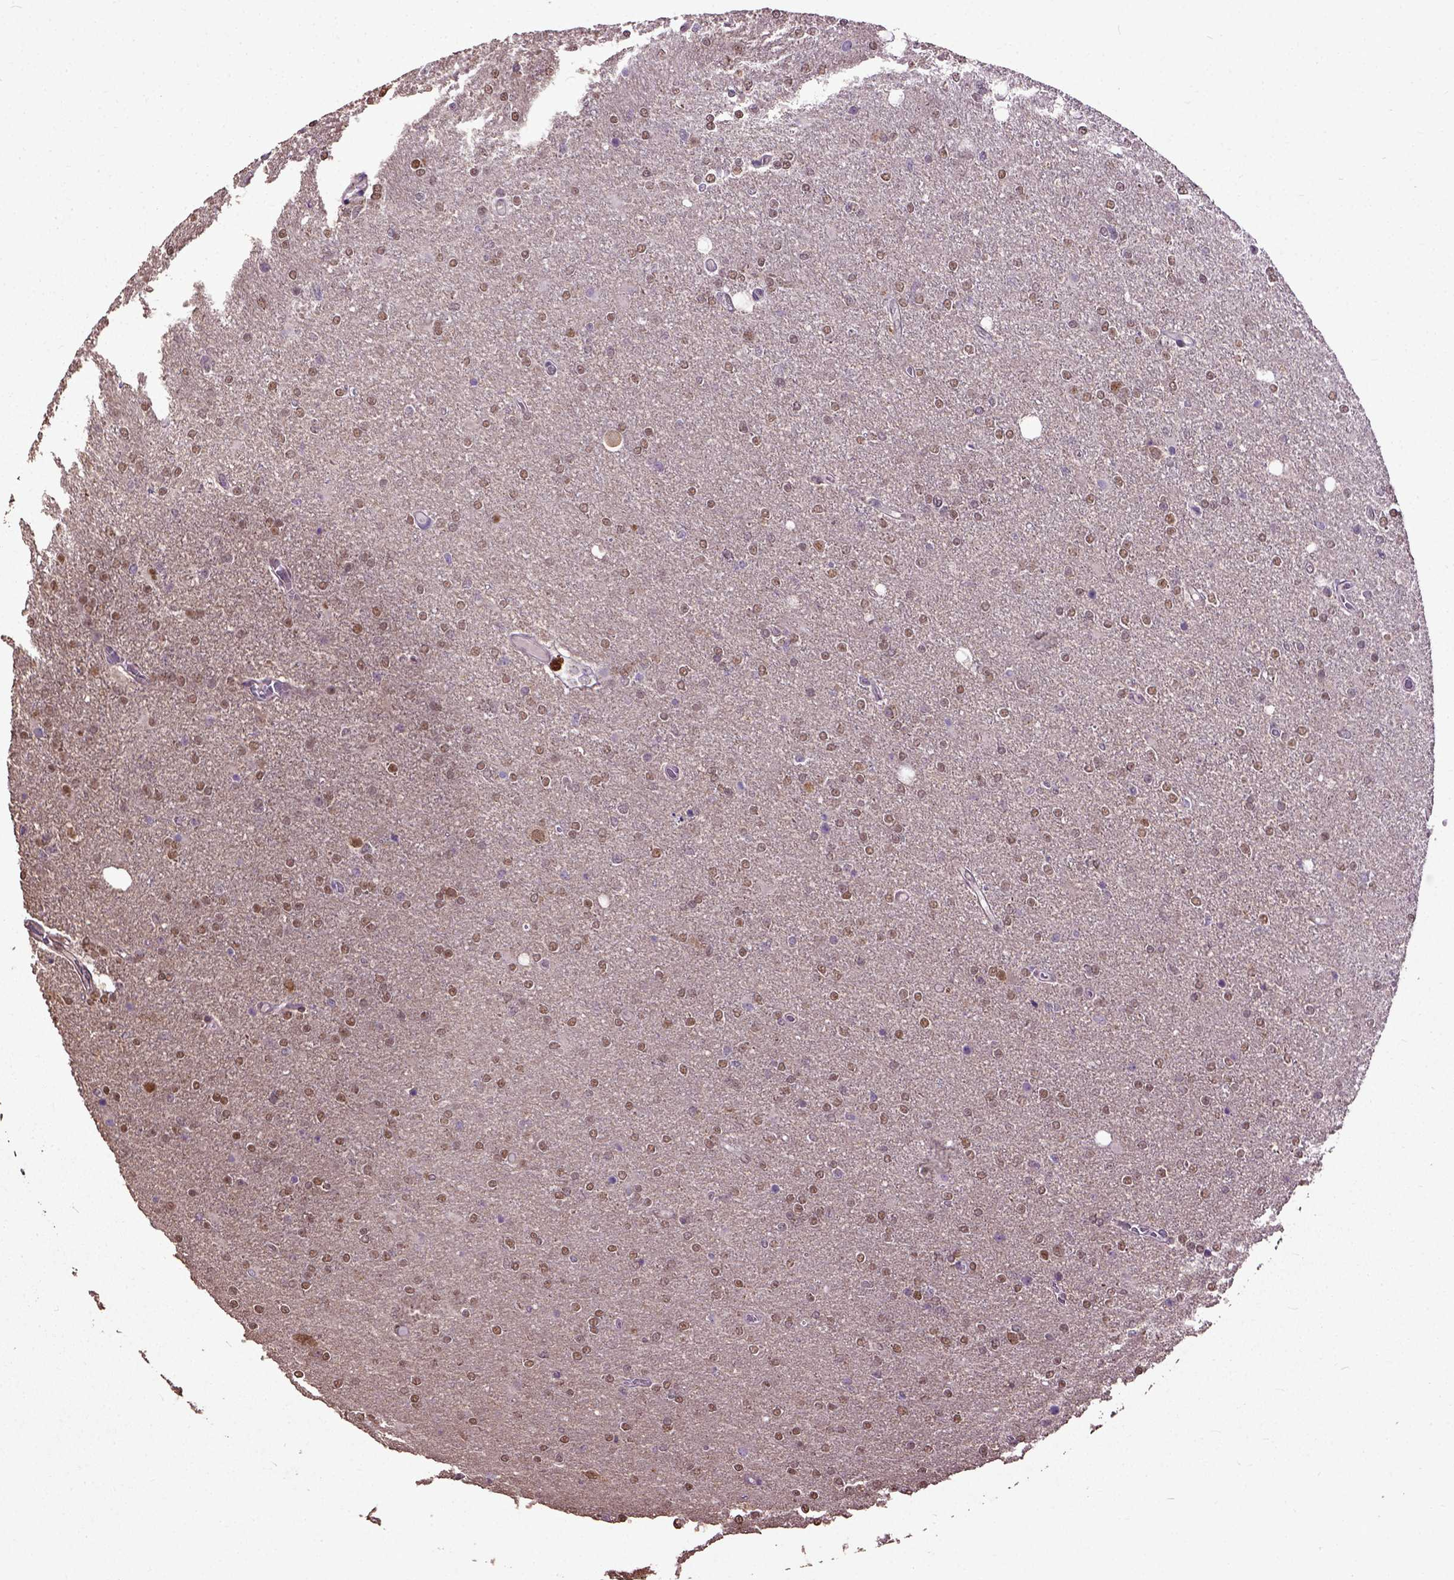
{"staining": {"intensity": "moderate", "quantity": ">75%", "location": "nuclear"}, "tissue": "glioma", "cell_type": "Tumor cells", "image_type": "cancer", "snomed": [{"axis": "morphology", "description": "Glioma, malignant, High grade"}, {"axis": "topography", "description": "Cerebral cortex"}], "caption": "This is an image of IHC staining of malignant glioma (high-grade), which shows moderate expression in the nuclear of tumor cells.", "gene": "UBA3", "patient": {"sex": "male", "age": 70}}